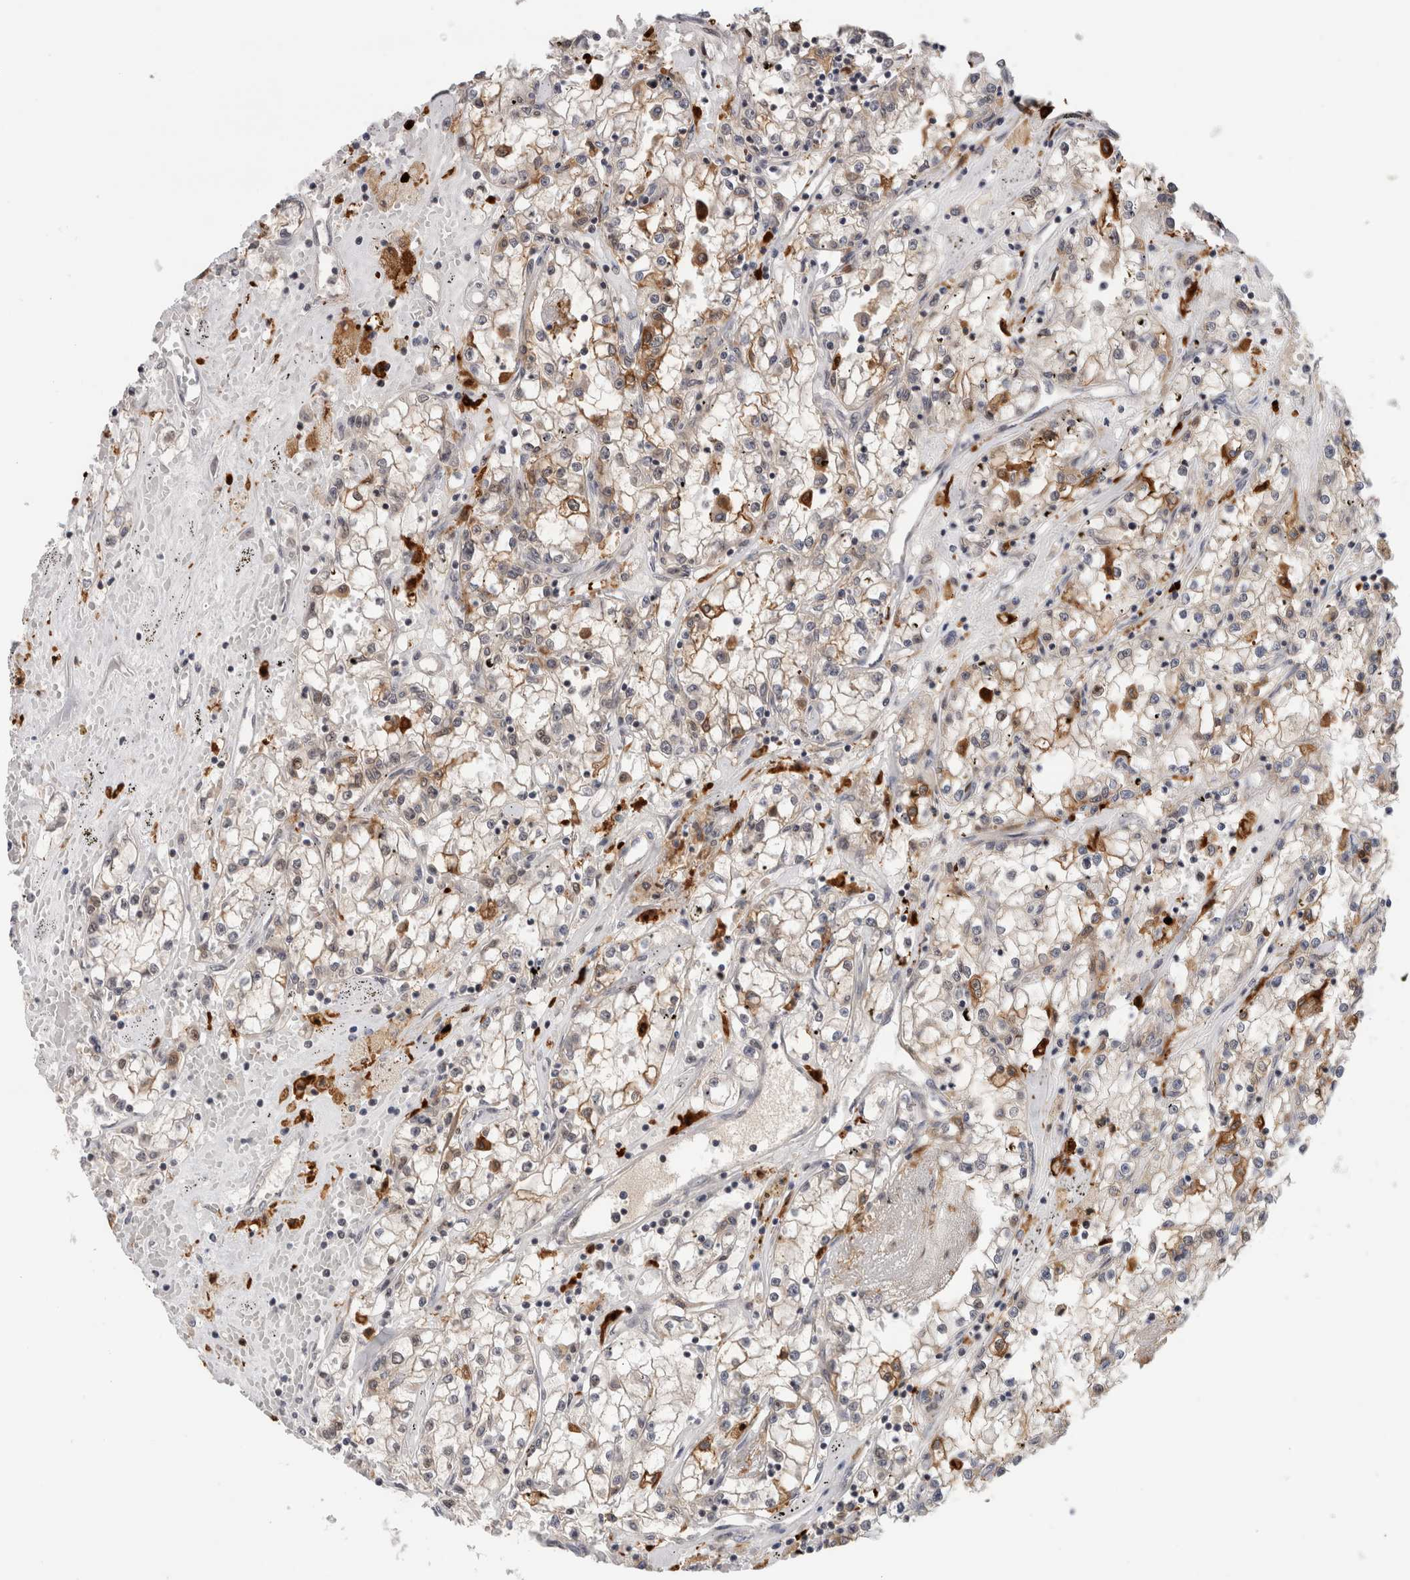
{"staining": {"intensity": "moderate", "quantity": "25%-75%", "location": "cytoplasmic/membranous,nuclear"}, "tissue": "renal cancer", "cell_type": "Tumor cells", "image_type": "cancer", "snomed": [{"axis": "morphology", "description": "Adenocarcinoma, NOS"}, {"axis": "topography", "description": "Kidney"}], "caption": "About 25%-75% of tumor cells in adenocarcinoma (renal) demonstrate moderate cytoplasmic/membranous and nuclear protein expression as visualized by brown immunohistochemical staining.", "gene": "ZNF521", "patient": {"sex": "male", "age": 56}}